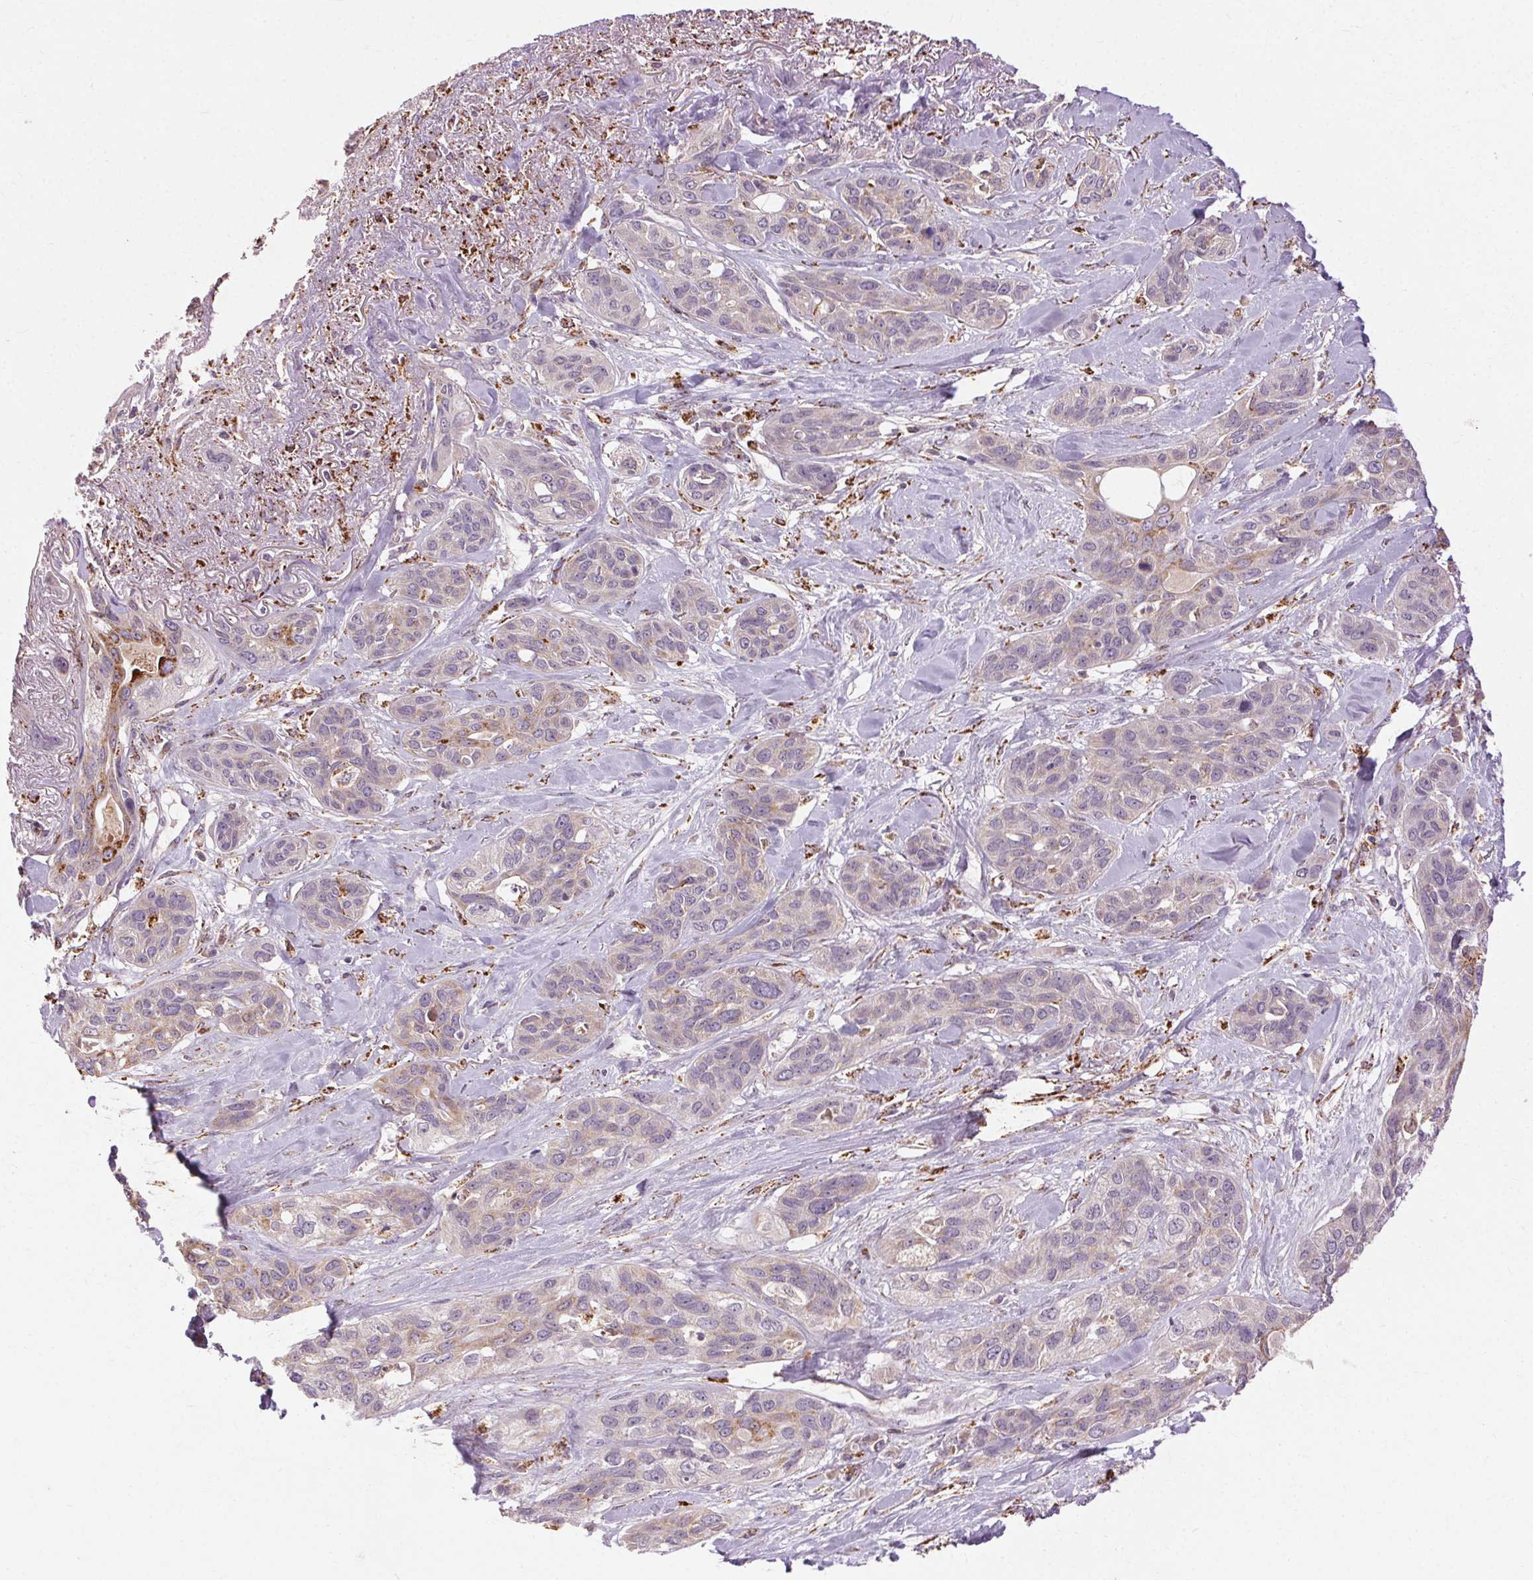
{"staining": {"intensity": "weak", "quantity": "<25%", "location": "cytoplasmic/membranous"}, "tissue": "lung cancer", "cell_type": "Tumor cells", "image_type": "cancer", "snomed": [{"axis": "morphology", "description": "Squamous cell carcinoma, NOS"}, {"axis": "topography", "description": "Lung"}], "caption": "An image of human lung cancer is negative for staining in tumor cells.", "gene": "REP15", "patient": {"sex": "female", "age": 70}}